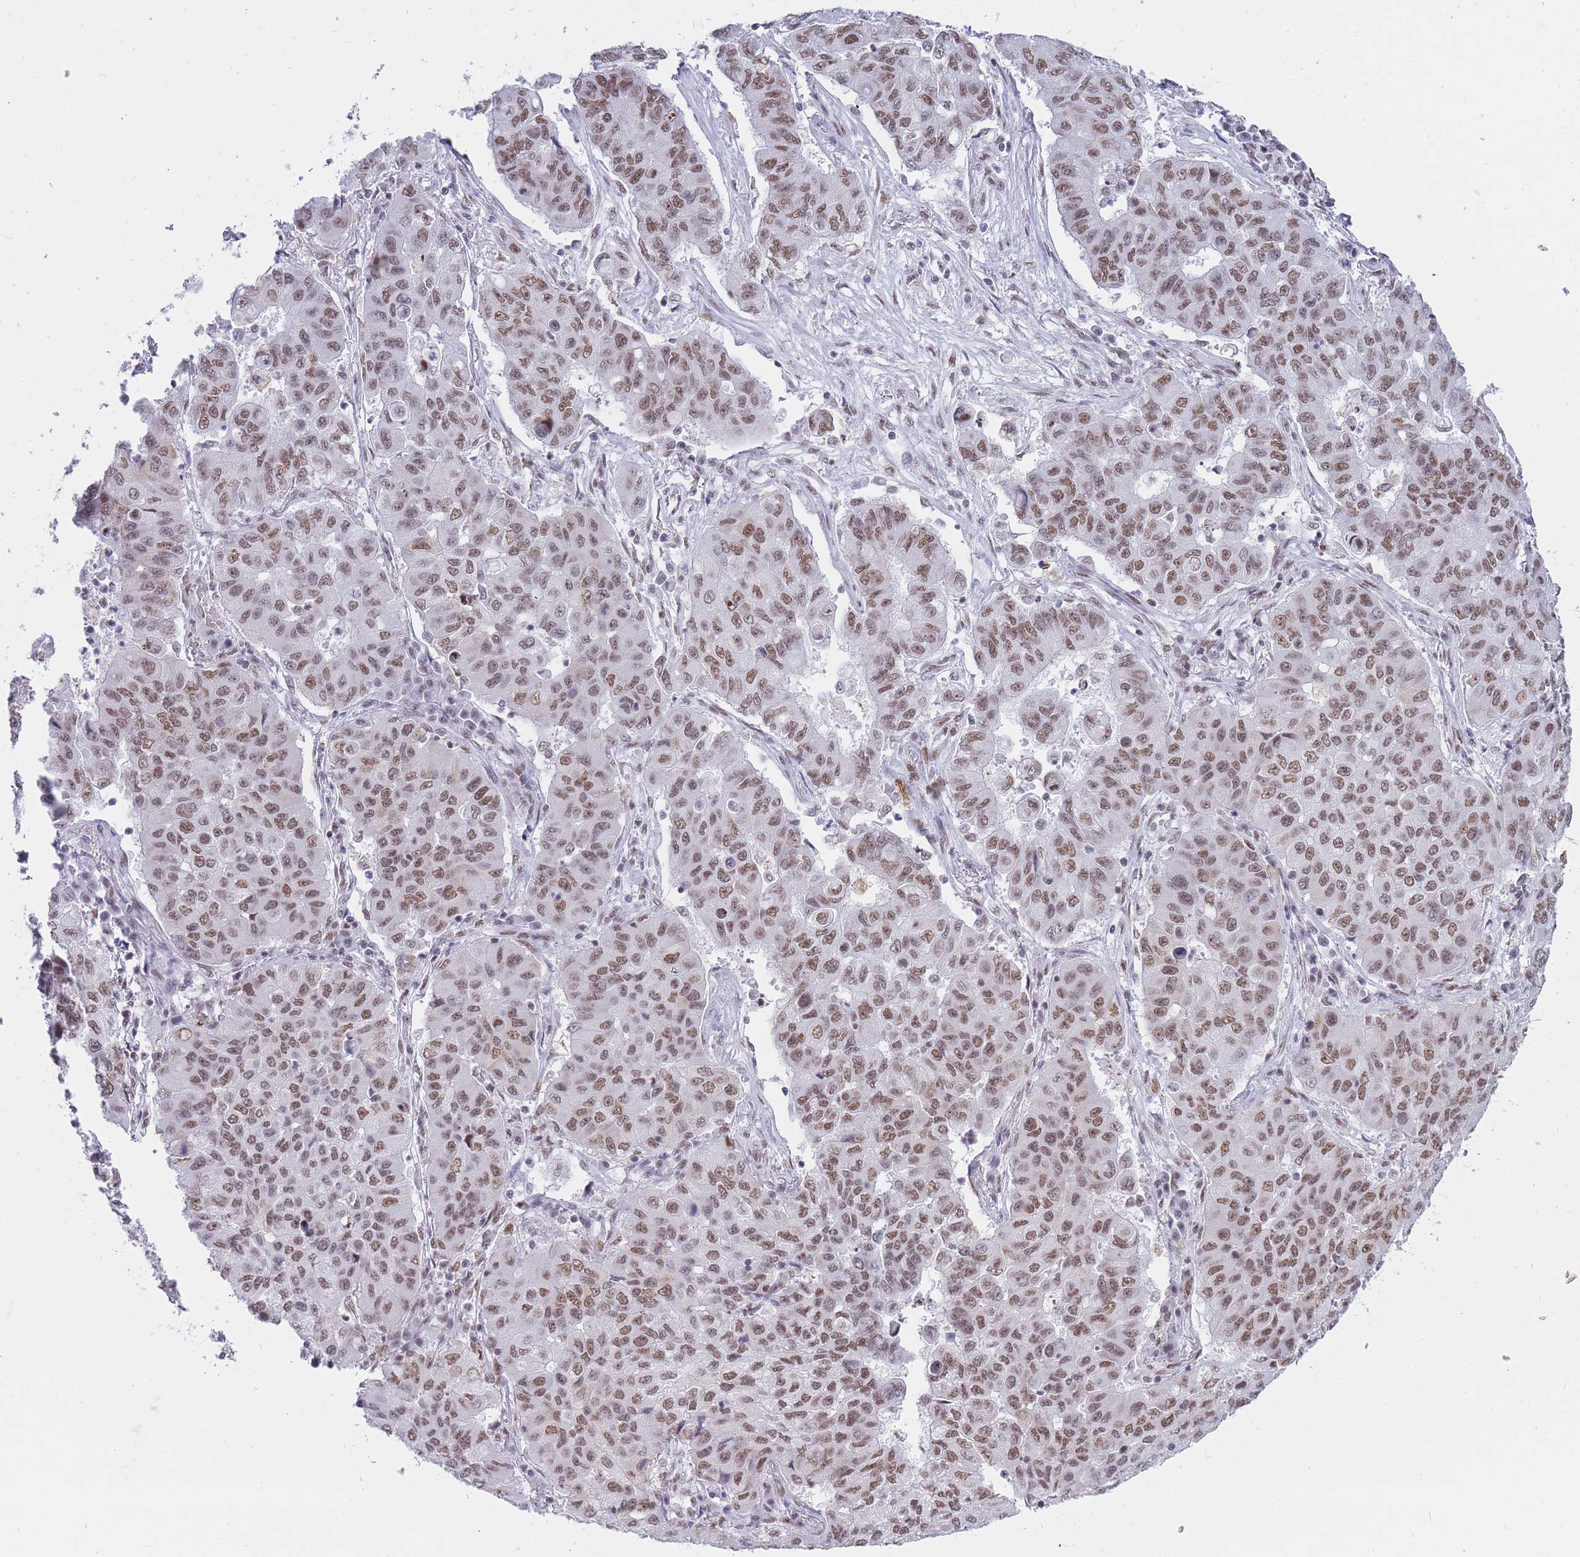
{"staining": {"intensity": "moderate", "quantity": ">75%", "location": "nuclear"}, "tissue": "lung cancer", "cell_type": "Tumor cells", "image_type": "cancer", "snomed": [{"axis": "morphology", "description": "Squamous cell carcinoma, NOS"}, {"axis": "topography", "description": "Lung"}], "caption": "This is an image of immunohistochemistry (IHC) staining of lung squamous cell carcinoma, which shows moderate positivity in the nuclear of tumor cells.", "gene": "HNRNPUL1", "patient": {"sex": "male", "age": 74}}